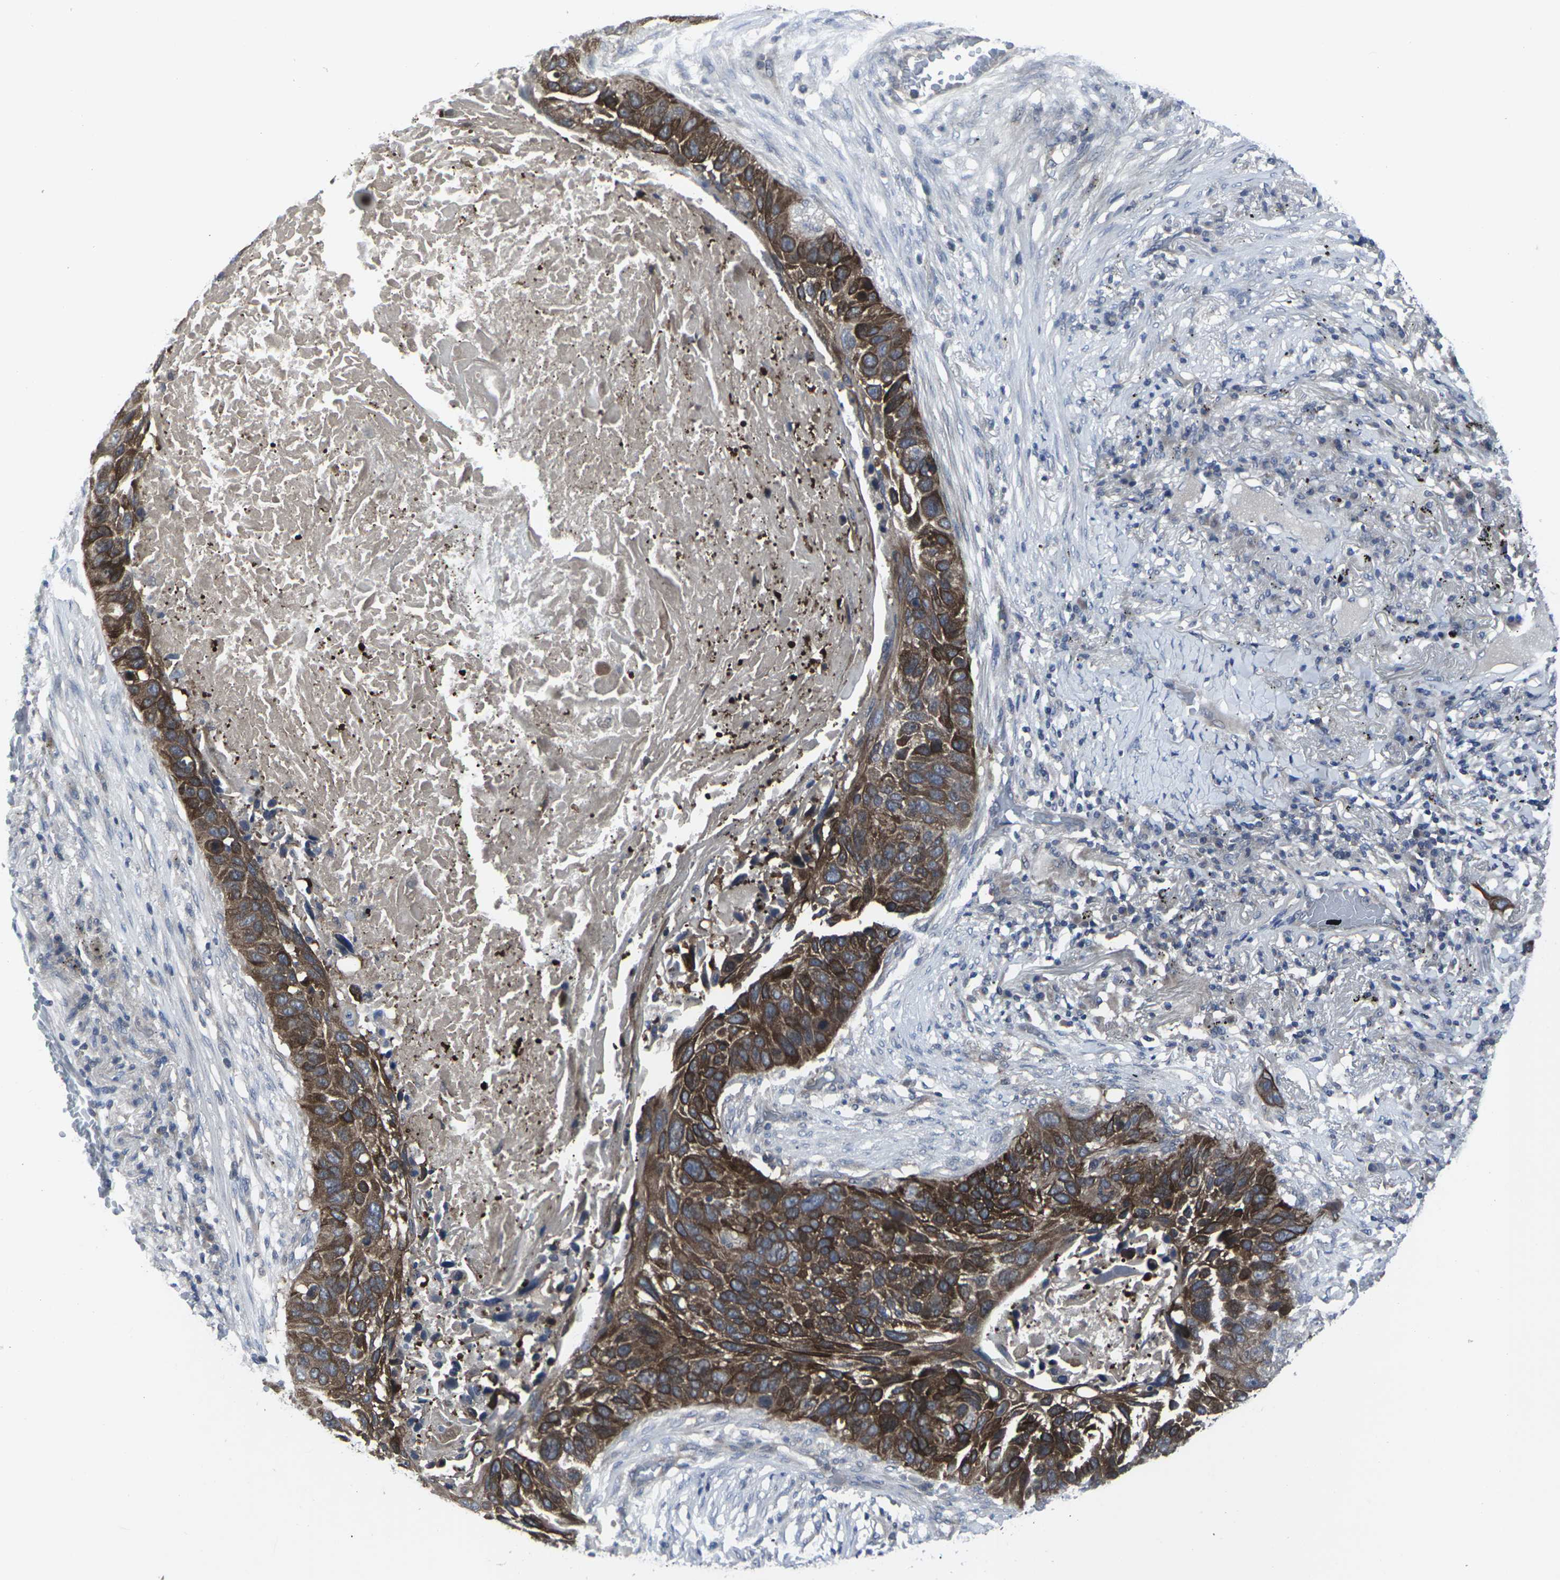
{"staining": {"intensity": "strong", "quantity": "25%-75%", "location": "cytoplasmic/membranous"}, "tissue": "lung cancer", "cell_type": "Tumor cells", "image_type": "cancer", "snomed": [{"axis": "morphology", "description": "Squamous cell carcinoma, NOS"}, {"axis": "topography", "description": "Lung"}], "caption": "Strong cytoplasmic/membranous expression for a protein is seen in approximately 25%-75% of tumor cells of lung cancer using IHC.", "gene": "HPRT1", "patient": {"sex": "male", "age": 57}}